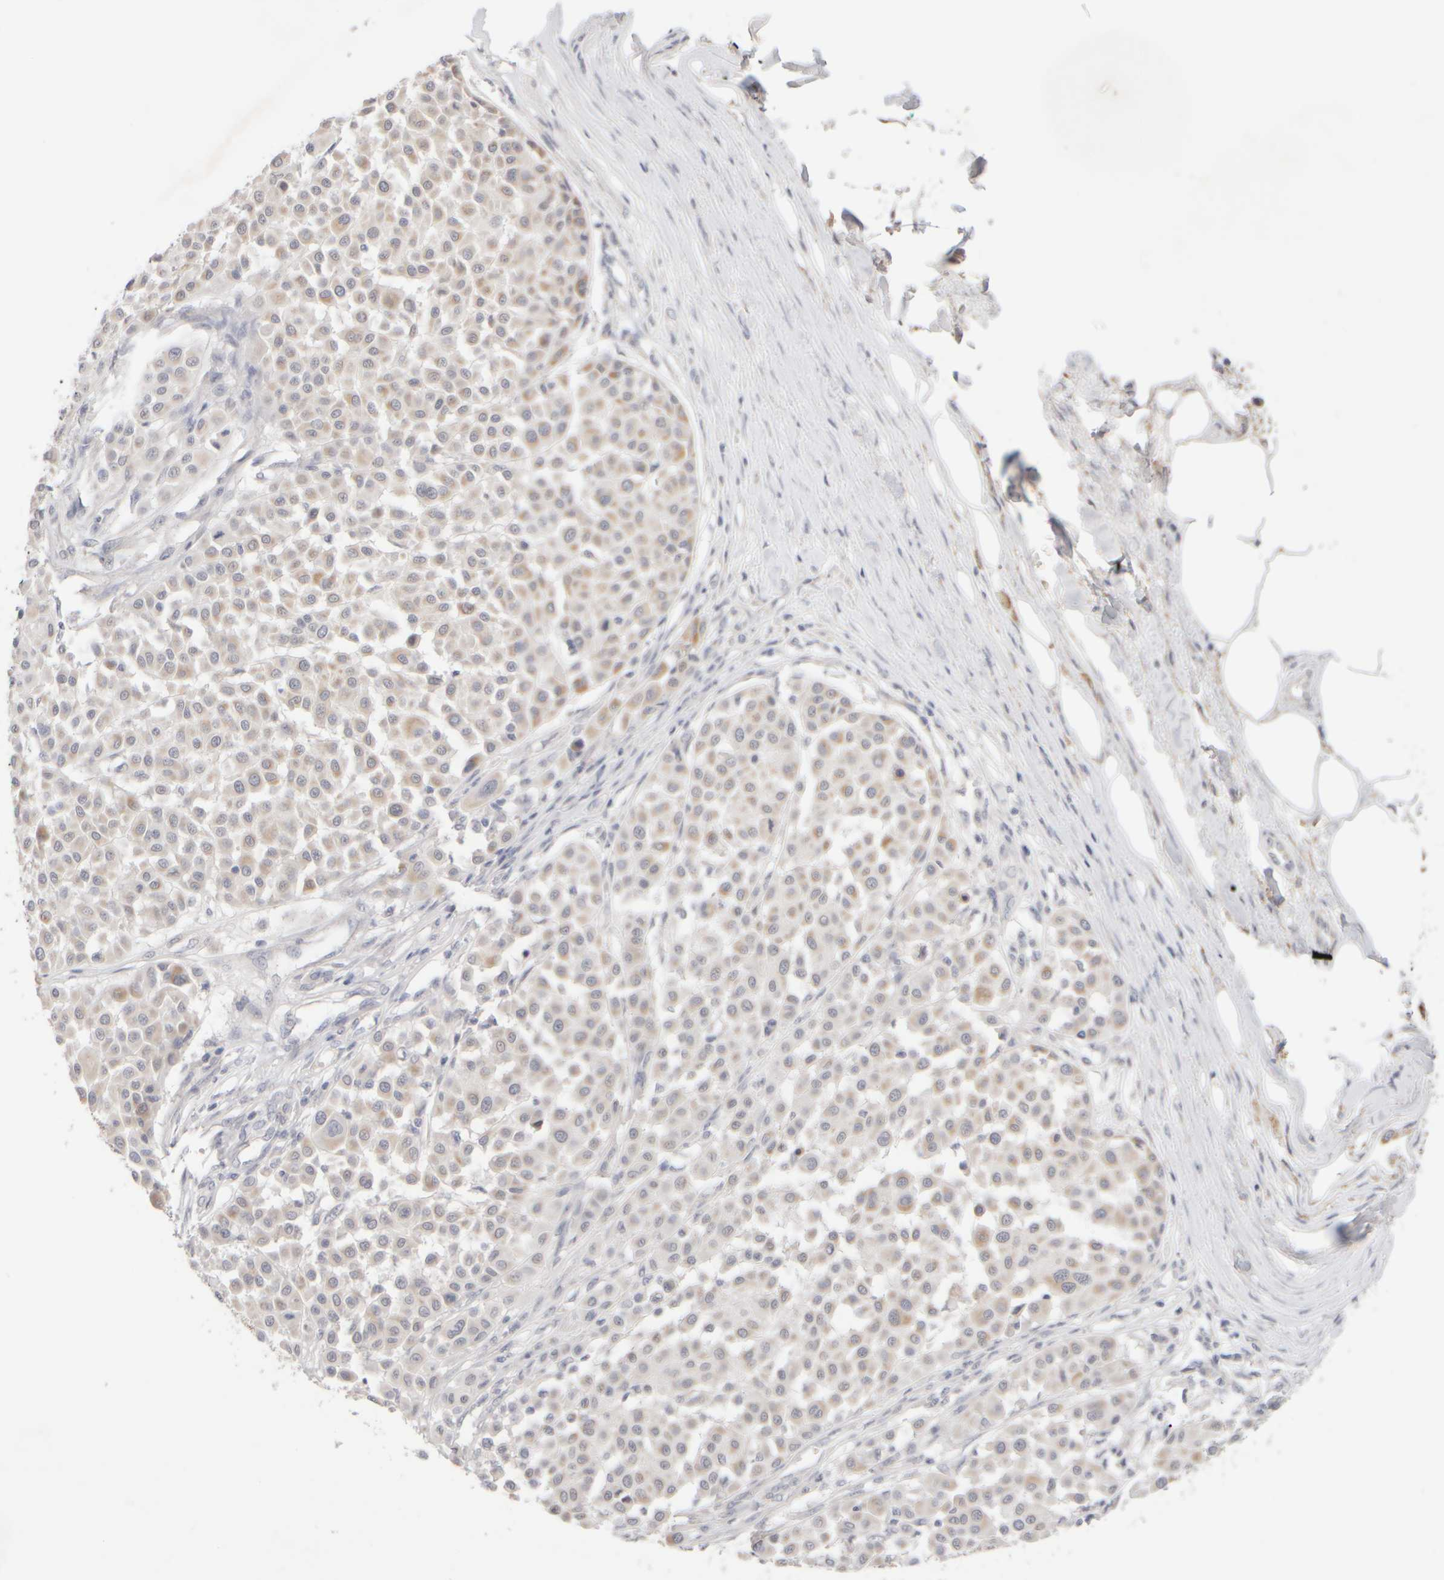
{"staining": {"intensity": "weak", "quantity": "25%-75%", "location": "cytoplasmic/membranous"}, "tissue": "melanoma", "cell_type": "Tumor cells", "image_type": "cancer", "snomed": [{"axis": "morphology", "description": "Malignant melanoma, Metastatic site"}, {"axis": "topography", "description": "Soft tissue"}], "caption": "Melanoma stained with DAB immunohistochemistry (IHC) reveals low levels of weak cytoplasmic/membranous expression in approximately 25%-75% of tumor cells.", "gene": "ZNF112", "patient": {"sex": "male", "age": 41}}